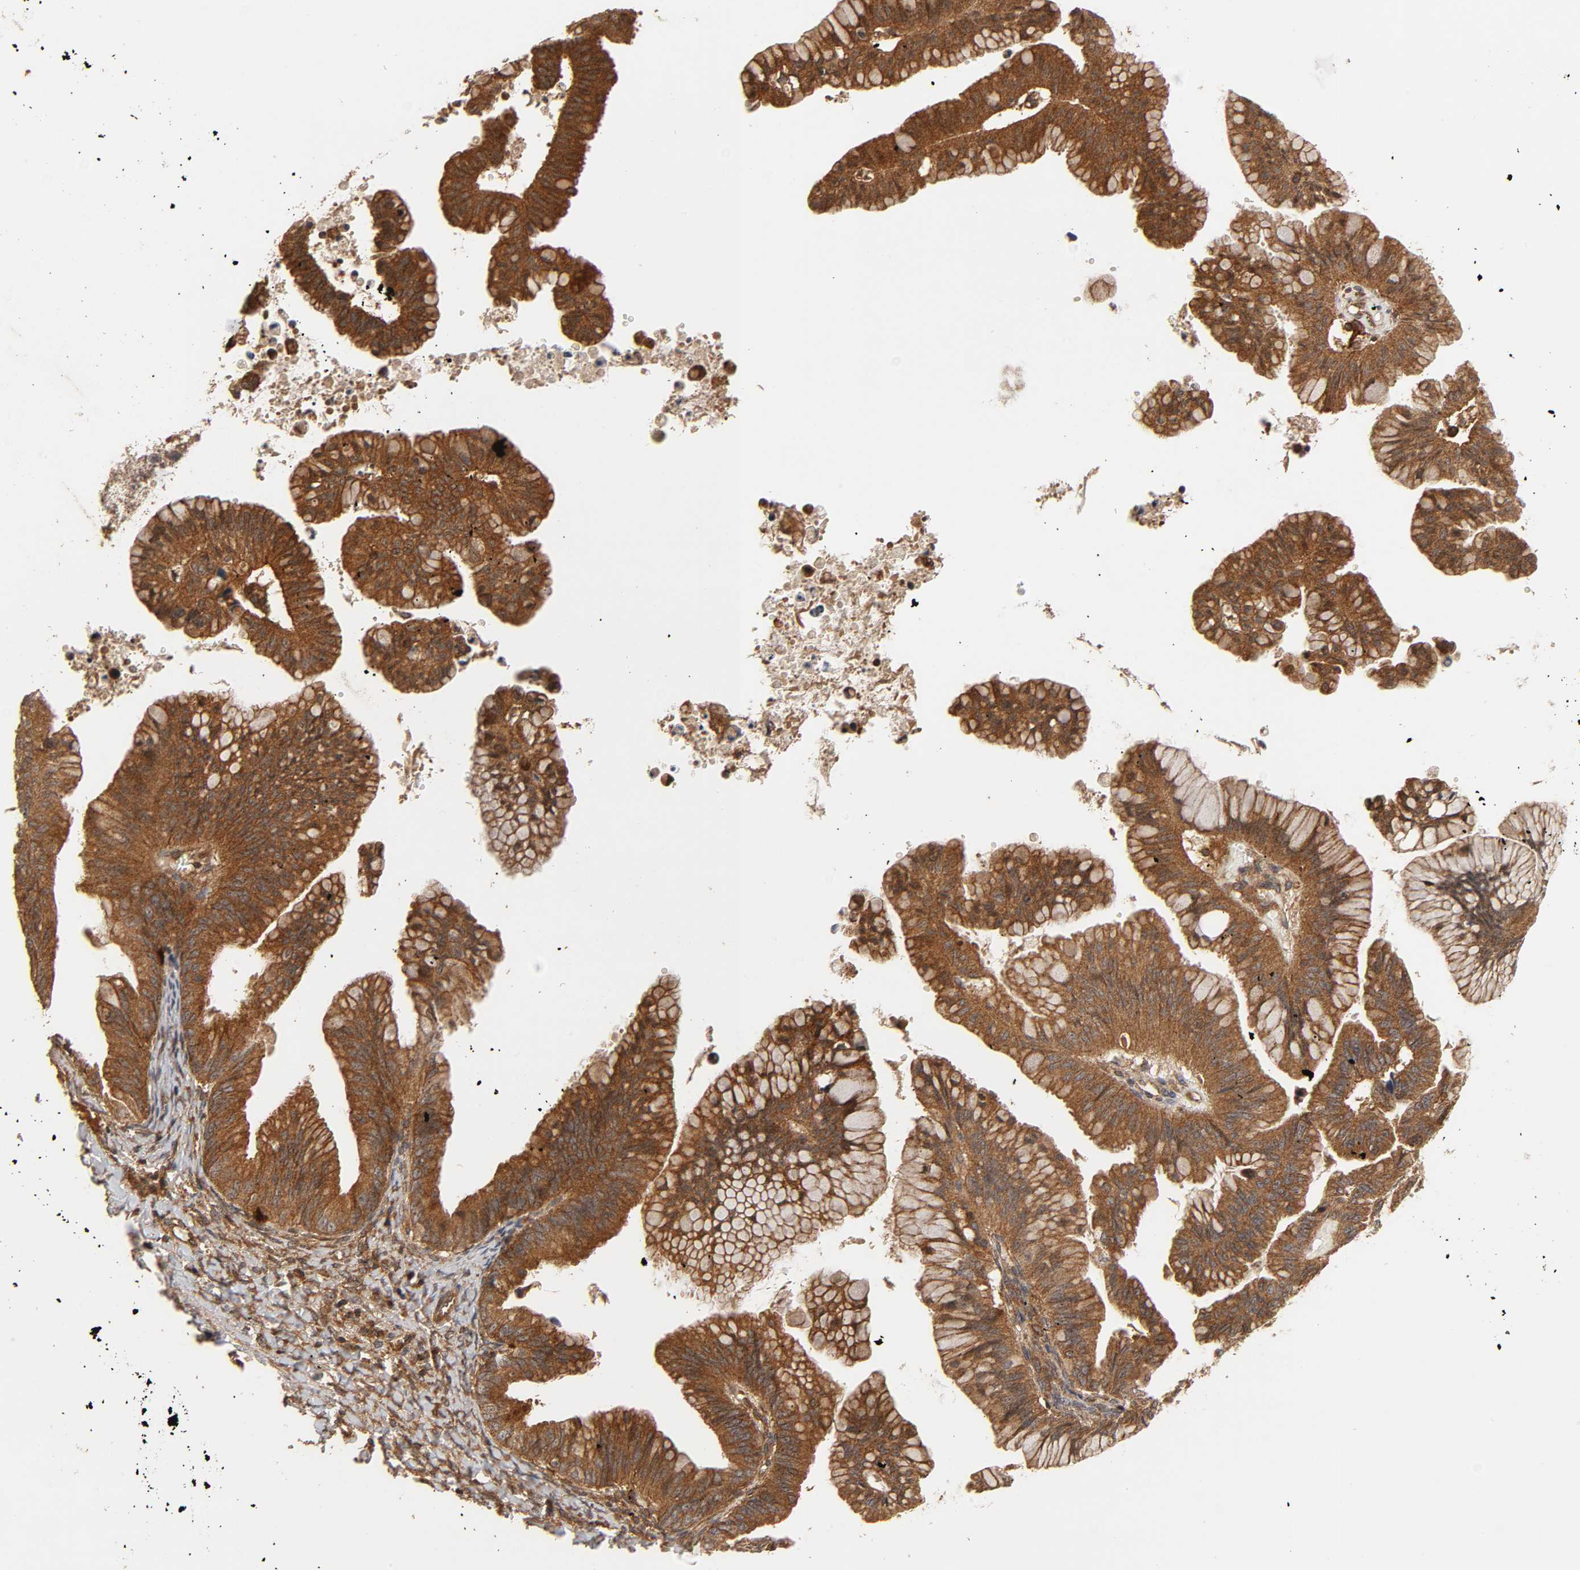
{"staining": {"intensity": "strong", "quantity": ">75%", "location": "cytoplasmic/membranous"}, "tissue": "ovarian cancer", "cell_type": "Tumor cells", "image_type": "cancer", "snomed": [{"axis": "morphology", "description": "Cystadenocarcinoma, mucinous, NOS"}, {"axis": "topography", "description": "Ovary"}], "caption": "About >75% of tumor cells in human mucinous cystadenocarcinoma (ovarian) show strong cytoplasmic/membranous protein staining as visualized by brown immunohistochemical staining.", "gene": "IKBKB", "patient": {"sex": "female", "age": 36}}